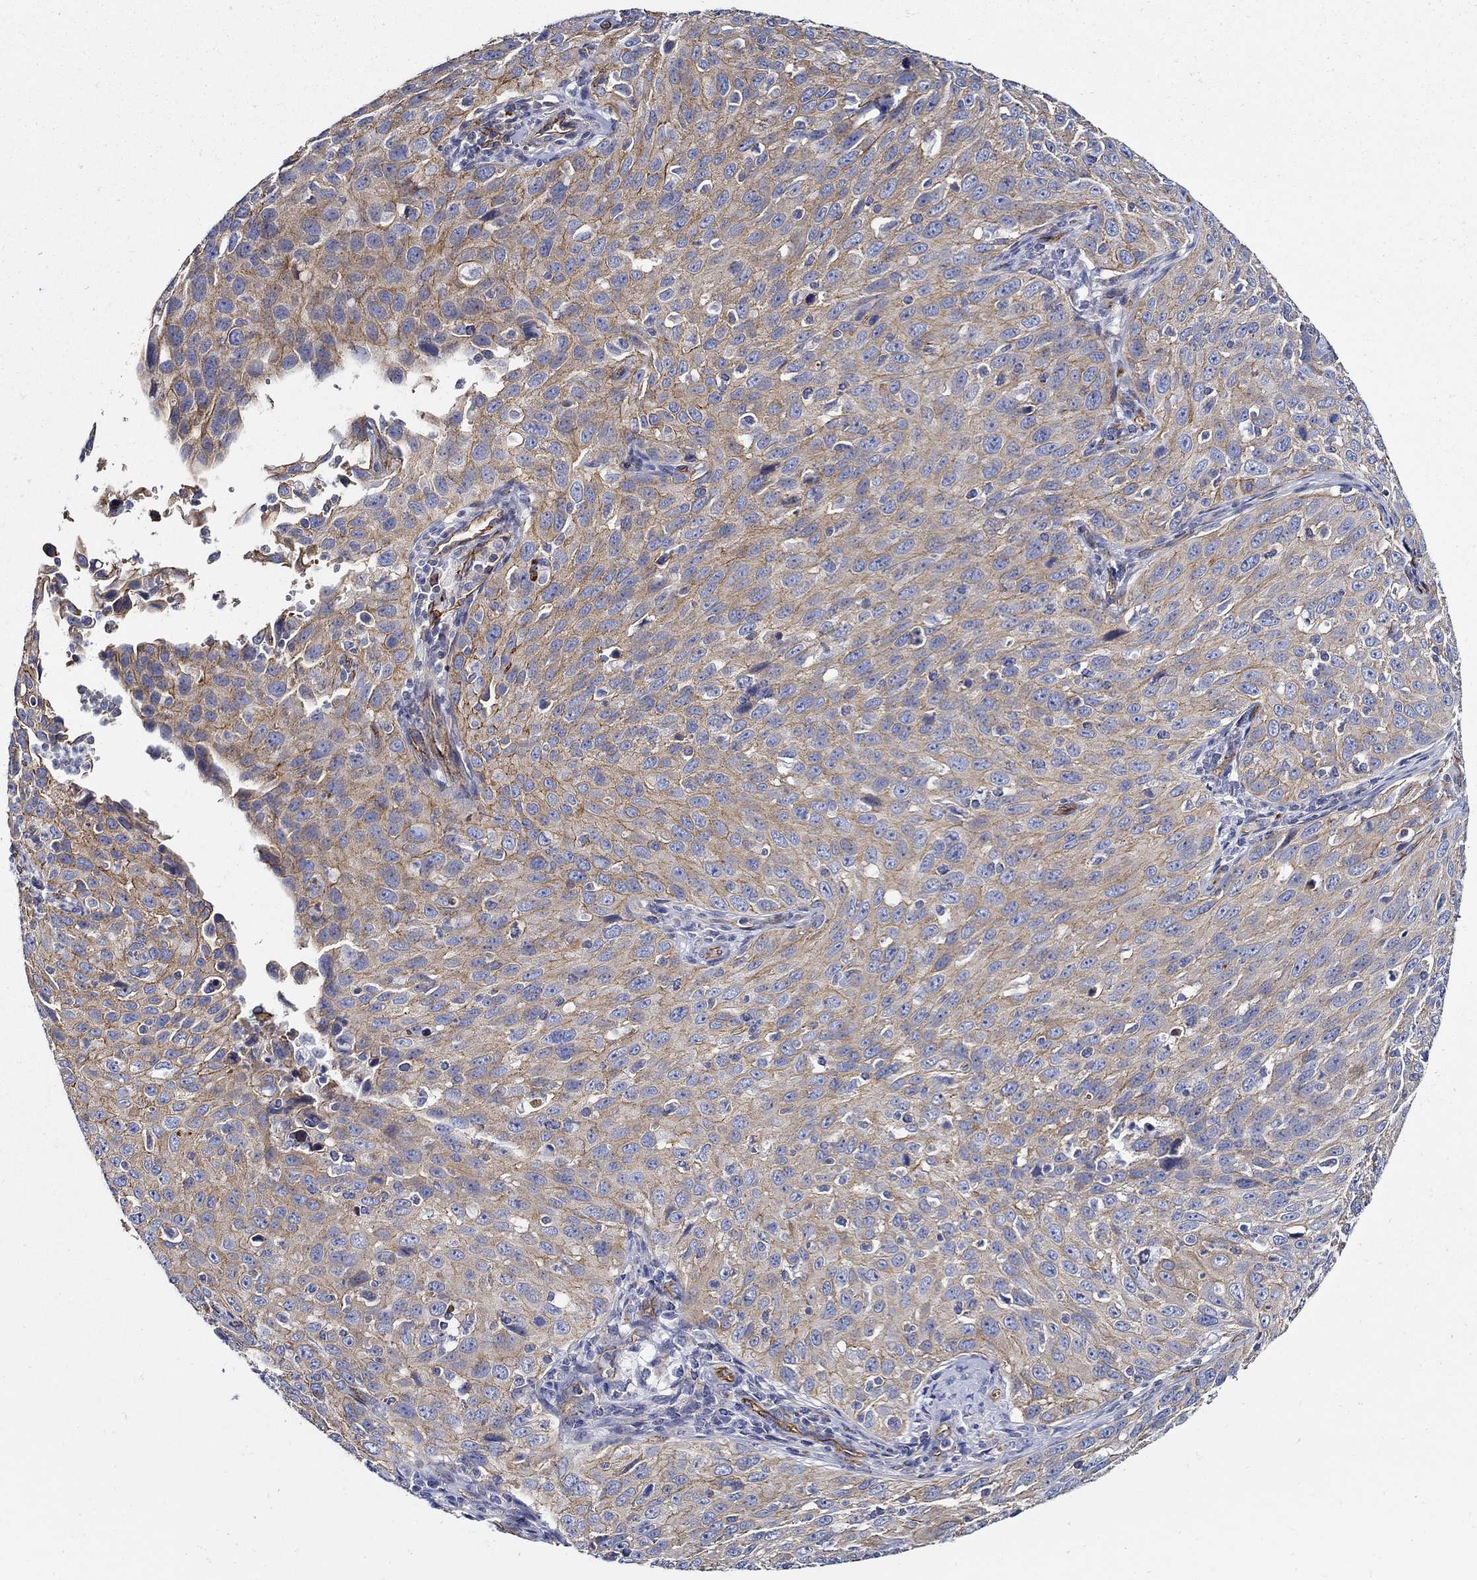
{"staining": {"intensity": "strong", "quantity": "25%-75%", "location": "cytoplasmic/membranous"}, "tissue": "cervical cancer", "cell_type": "Tumor cells", "image_type": "cancer", "snomed": [{"axis": "morphology", "description": "Squamous cell carcinoma, NOS"}, {"axis": "topography", "description": "Cervix"}], "caption": "Immunohistochemical staining of squamous cell carcinoma (cervical) reveals high levels of strong cytoplasmic/membranous protein expression in approximately 25%-75% of tumor cells.", "gene": "APBB3", "patient": {"sex": "female", "age": 26}}